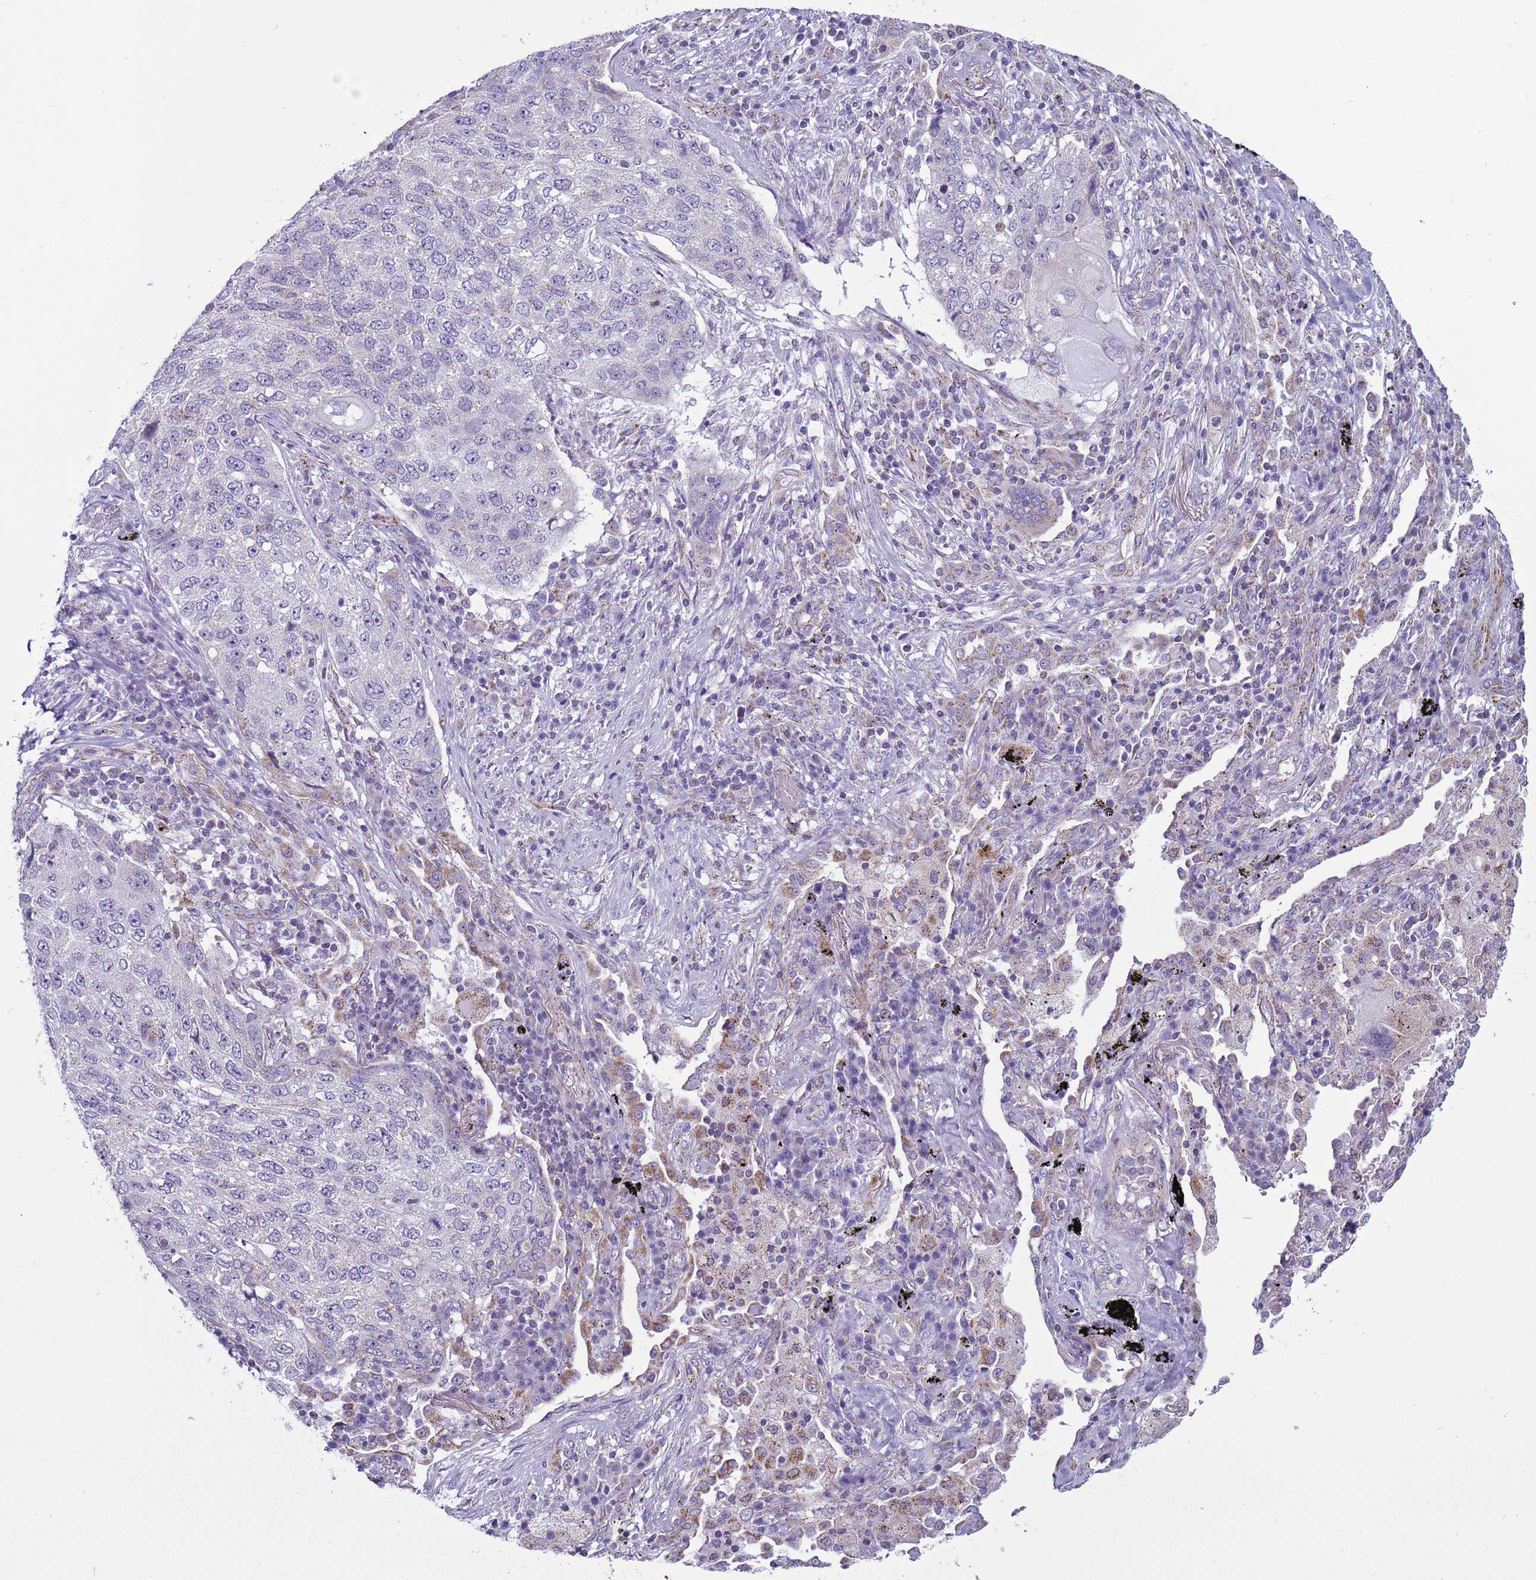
{"staining": {"intensity": "negative", "quantity": "none", "location": "none"}, "tissue": "lung cancer", "cell_type": "Tumor cells", "image_type": "cancer", "snomed": [{"axis": "morphology", "description": "Squamous cell carcinoma, NOS"}, {"axis": "topography", "description": "Lung"}], "caption": "This image is of lung cancer (squamous cell carcinoma) stained with immunohistochemistry (IHC) to label a protein in brown with the nuclei are counter-stained blue. There is no positivity in tumor cells.", "gene": "NCALD", "patient": {"sex": "female", "age": 63}}